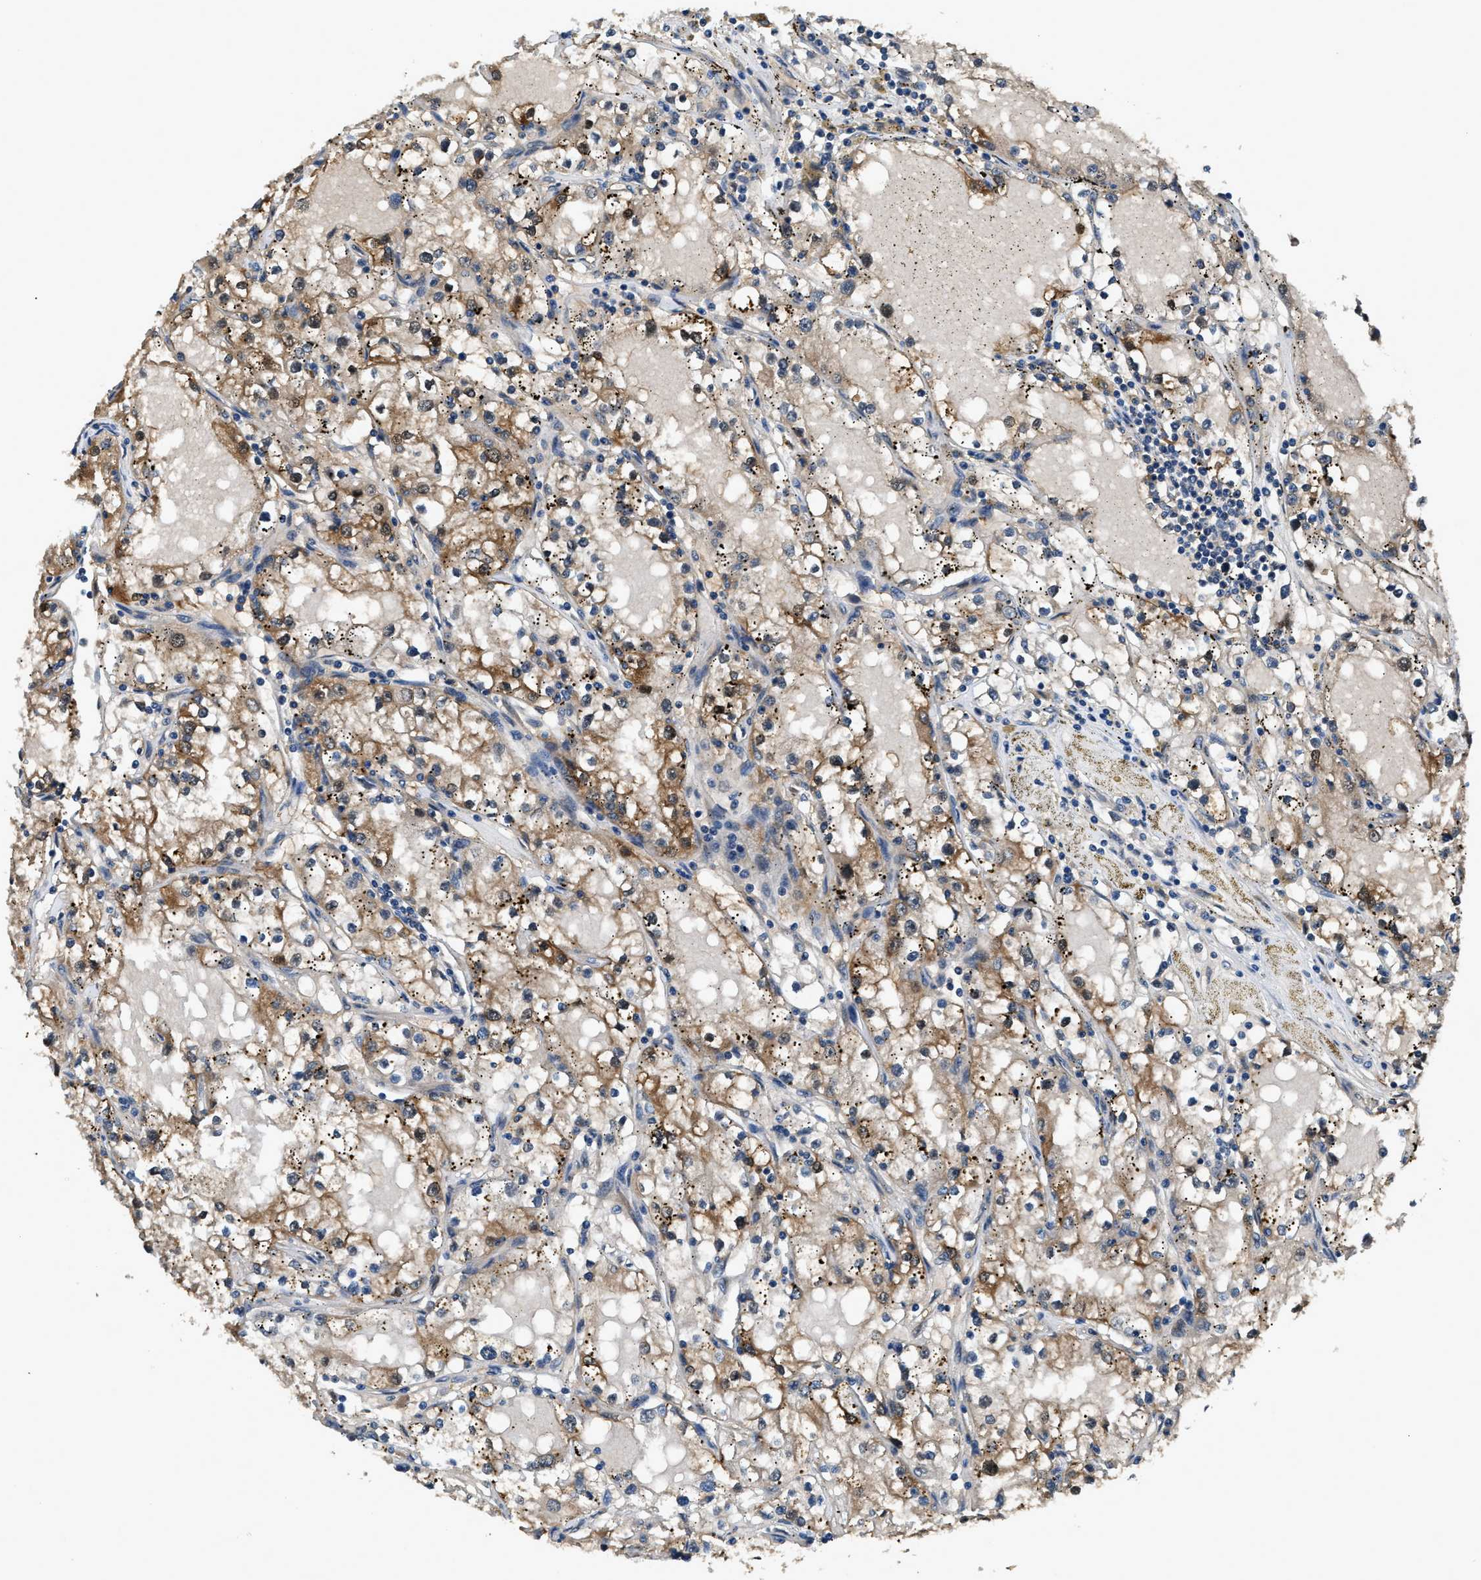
{"staining": {"intensity": "moderate", "quantity": ">75%", "location": "cytoplasmic/membranous"}, "tissue": "renal cancer", "cell_type": "Tumor cells", "image_type": "cancer", "snomed": [{"axis": "morphology", "description": "Adenocarcinoma, NOS"}, {"axis": "topography", "description": "Kidney"}], "caption": "IHC staining of renal cancer, which demonstrates medium levels of moderate cytoplasmic/membranous positivity in approximately >75% of tumor cells indicating moderate cytoplasmic/membranous protein expression. The staining was performed using DAB (brown) for protein detection and nuclei were counterstained in hematoxylin (blue).", "gene": "TP53I3", "patient": {"sex": "male", "age": 56}}